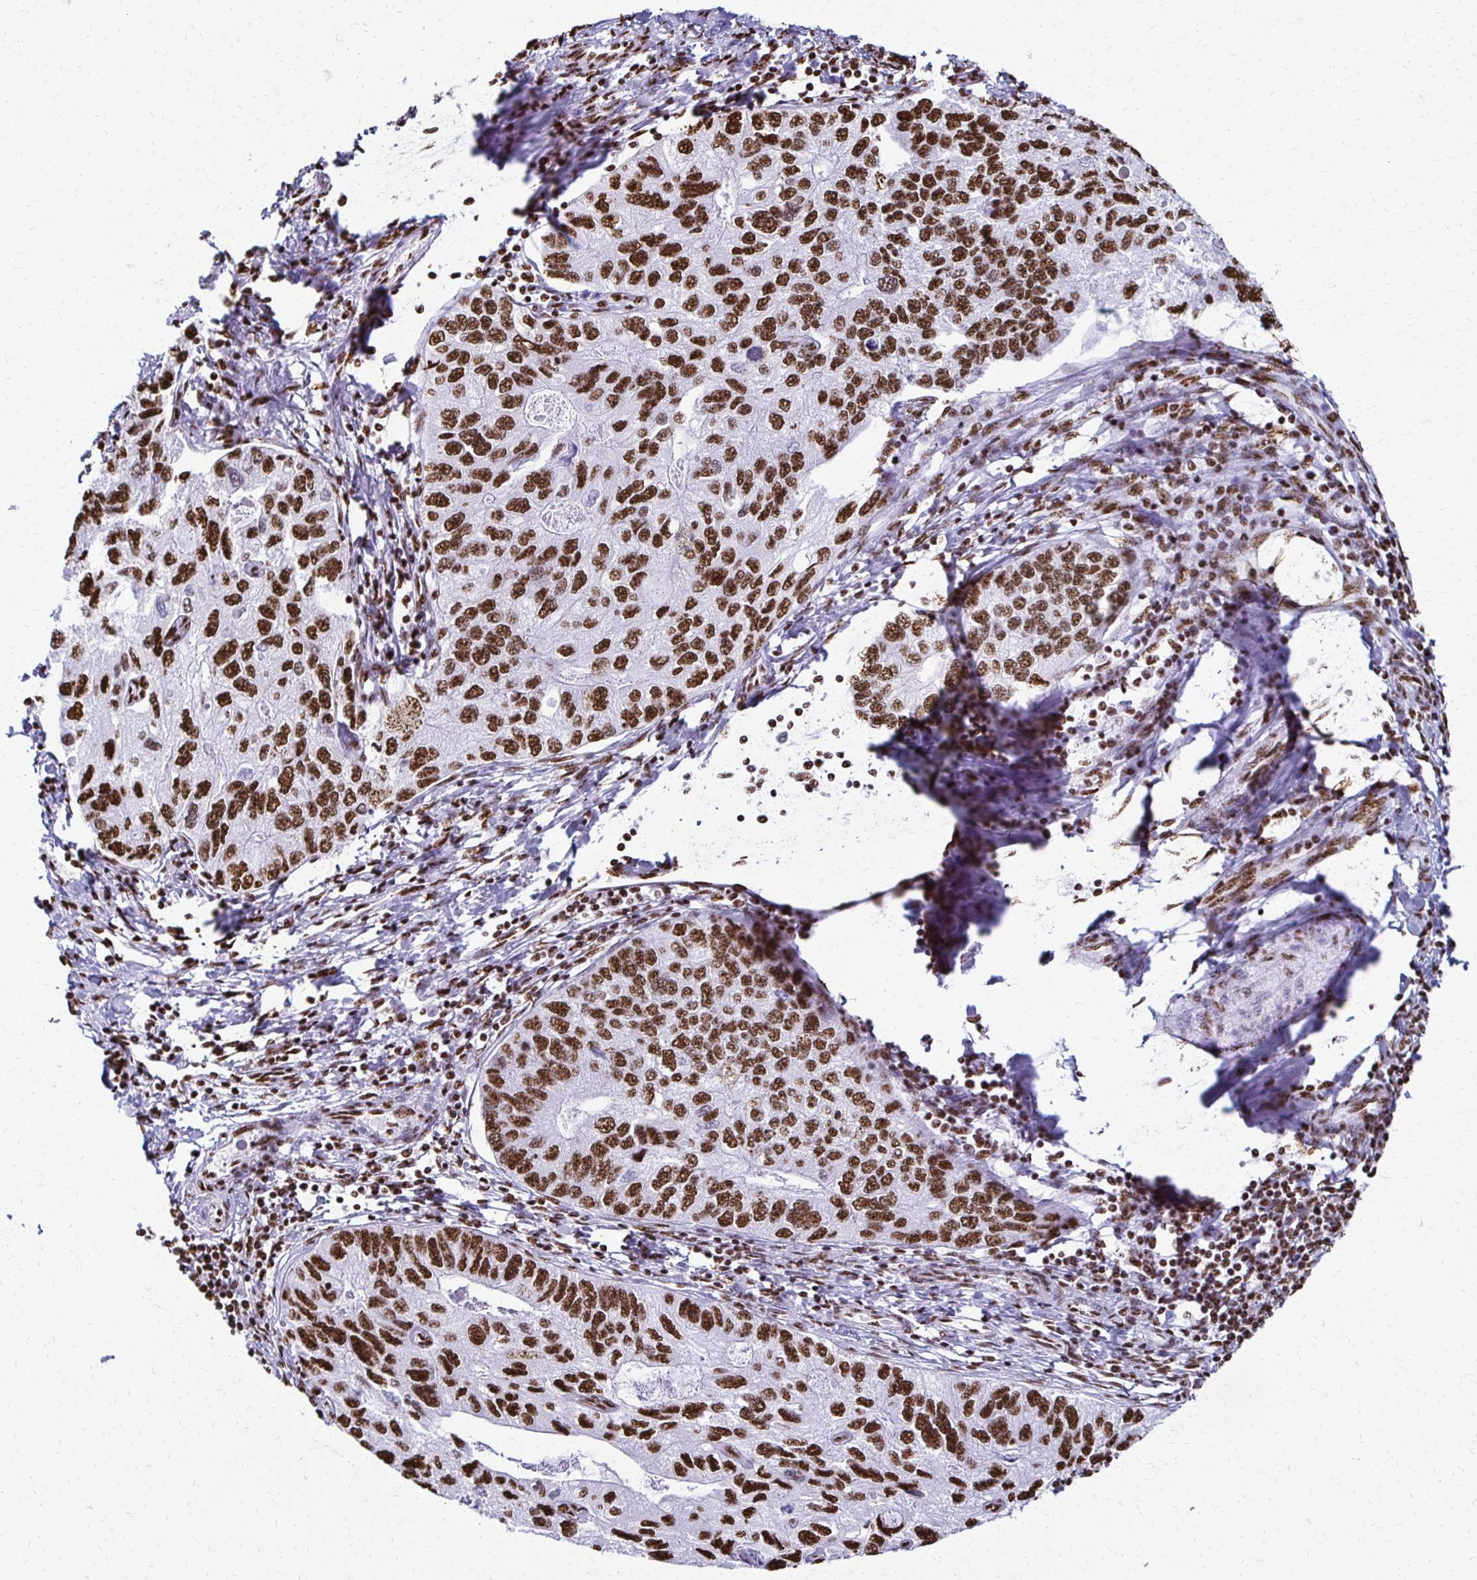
{"staining": {"intensity": "strong", "quantity": ">75%", "location": "nuclear"}, "tissue": "endometrial cancer", "cell_type": "Tumor cells", "image_type": "cancer", "snomed": [{"axis": "morphology", "description": "Carcinoma, NOS"}, {"axis": "topography", "description": "Uterus"}], "caption": "Protein staining shows strong nuclear expression in about >75% of tumor cells in endometrial carcinoma. Nuclei are stained in blue.", "gene": "NONO", "patient": {"sex": "female", "age": 76}}